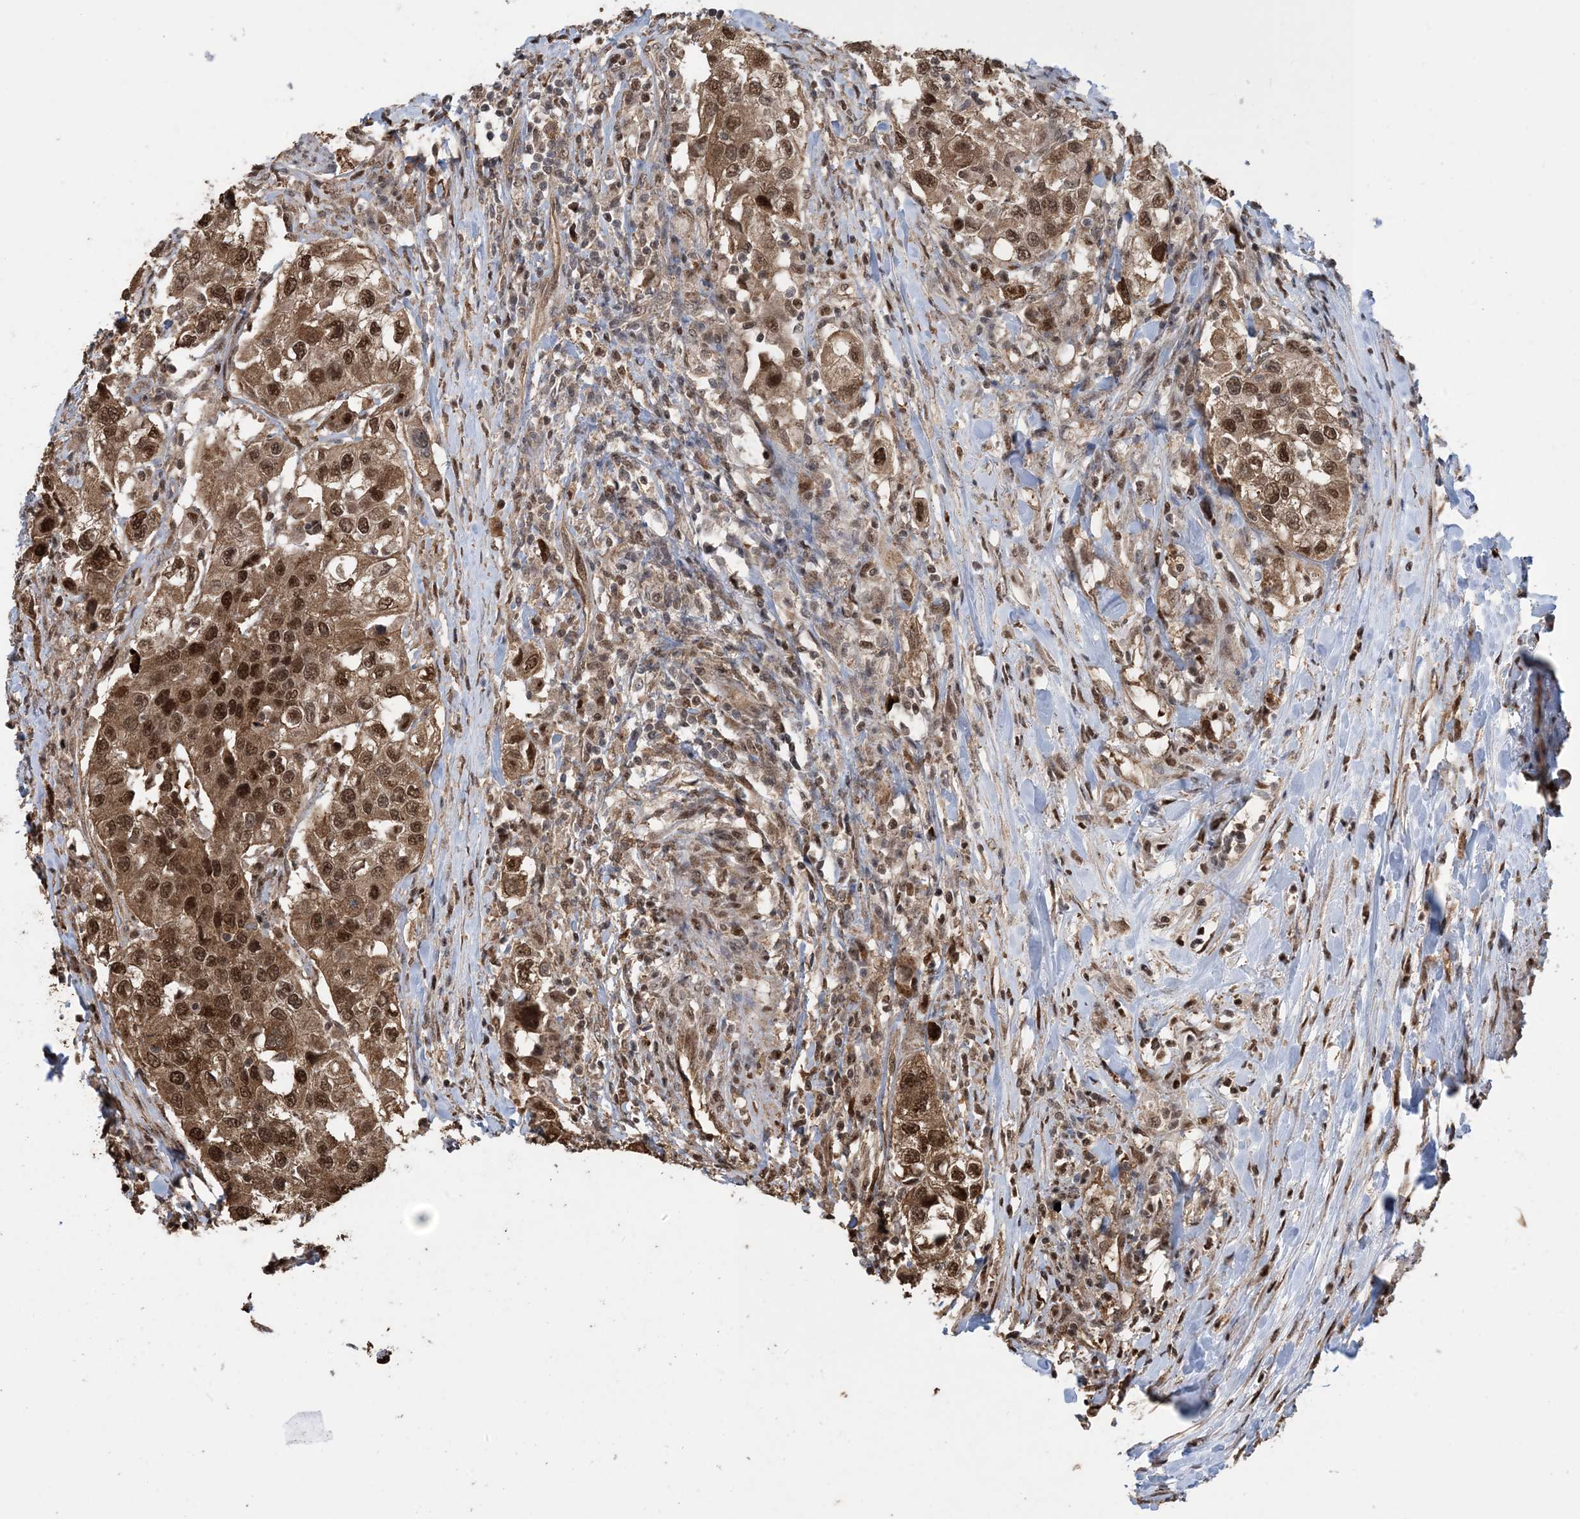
{"staining": {"intensity": "strong", "quantity": ">75%", "location": "cytoplasmic/membranous,nuclear"}, "tissue": "urothelial cancer", "cell_type": "Tumor cells", "image_type": "cancer", "snomed": [{"axis": "morphology", "description": "Urothelial carcinoma, High grade"}, {"axis": "topography", "description": "Urinary bladder"}], "caption": "This is a micrograph of immunohistochemistry (IHC) staining of urothelial cancer, which shows strong staining in the cytoplasmic/membranous and nuclear of tumor cells.", "gene": "HSPA1A", "patient": {"sex": "female", "age": 80}}